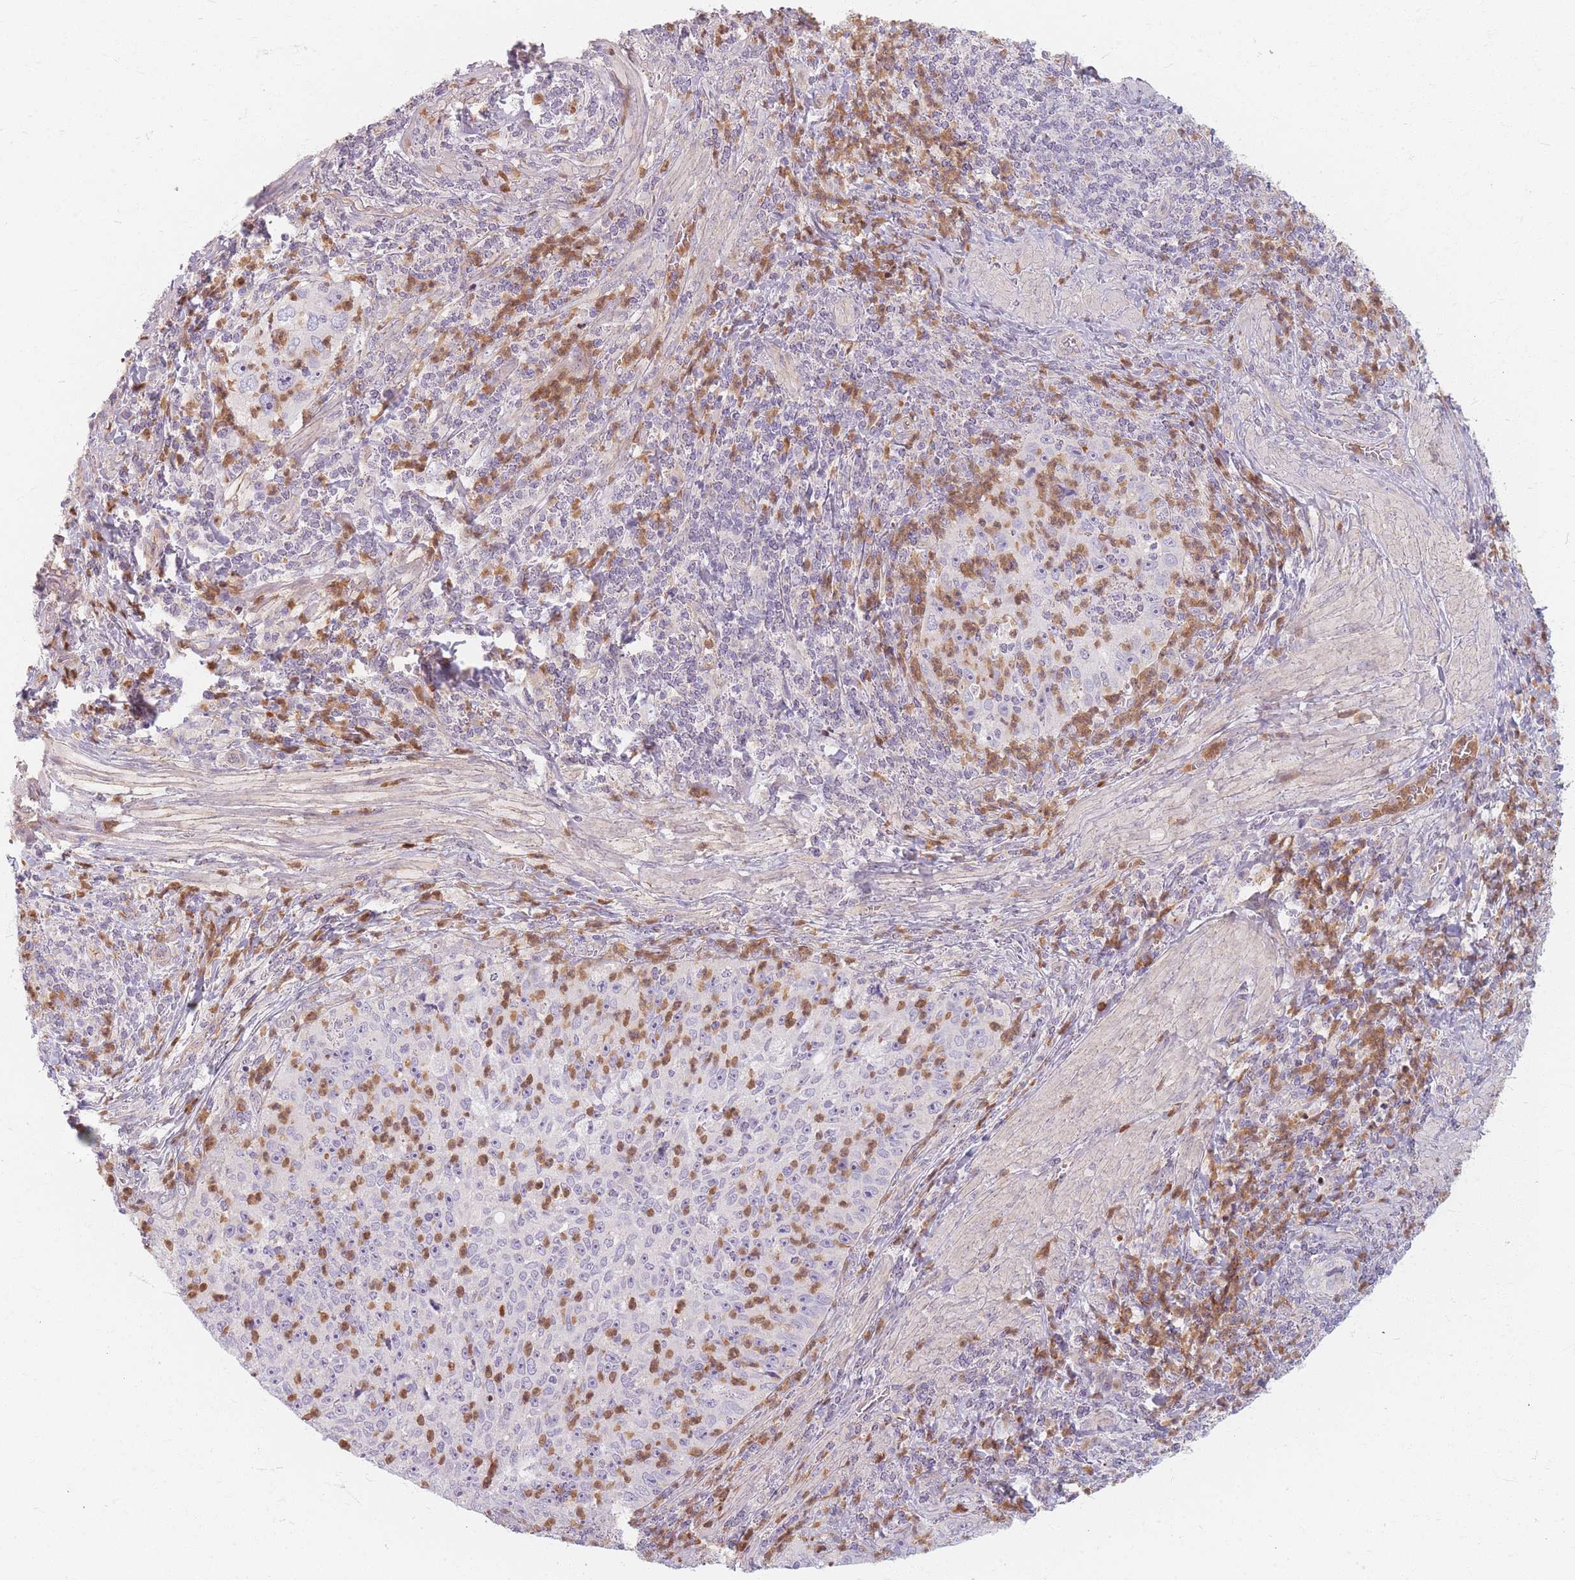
{"staining": {"intensity": "negative", "quantity": "none", "location": "none"}, "tissue": "cervical cancer", "cell_type": "Tumor cells", "image_type": "cancer", "snomed": [{"axis": "morphology", "description": "Squamous cell carcinoma, NOS"}, {"axis": "topography", "description": "Cervix"}], "caption": "Histopathology image shows no significant protein staining in tumor cells of cervical cancer (squamous cell carcinoma).", "gene": "CHCHD7", "patient": {"sex": "female", "age": 30}}